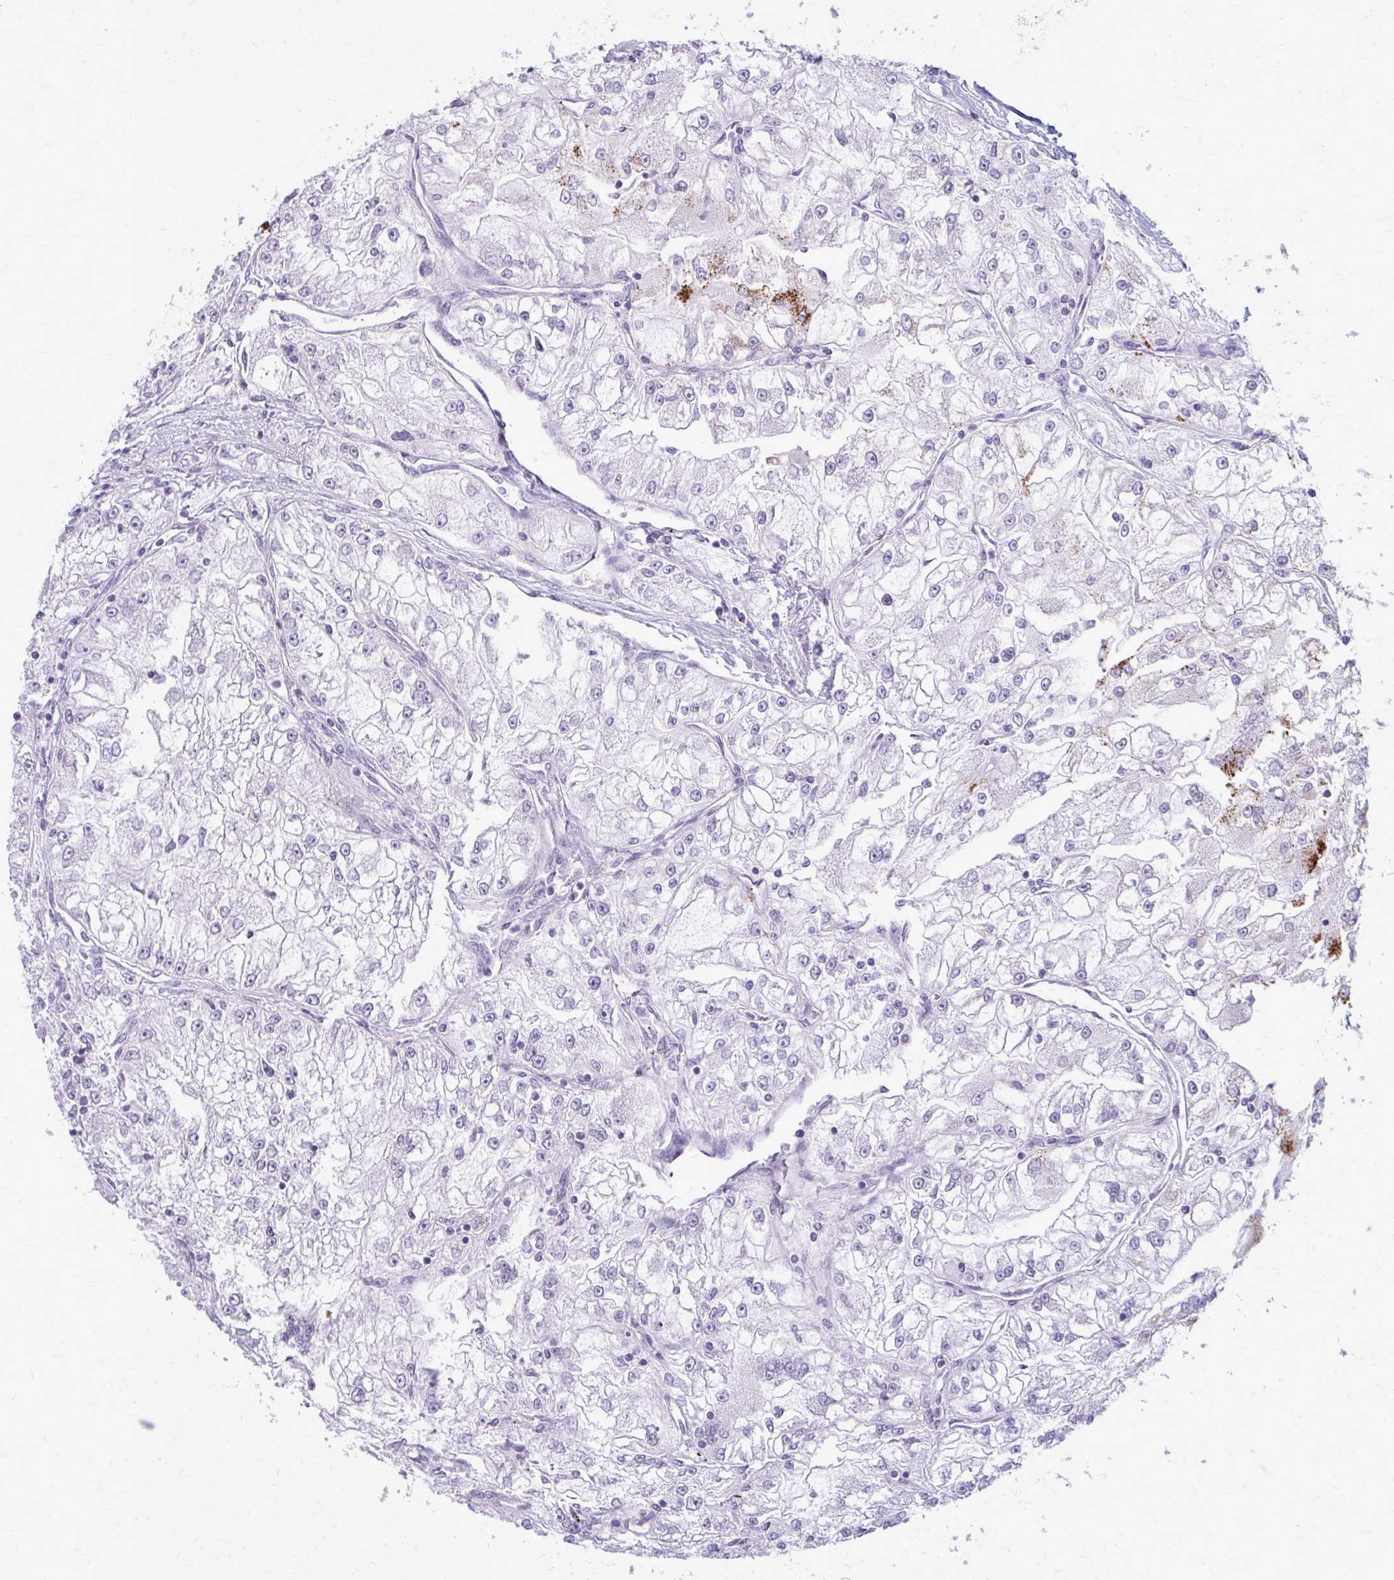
{"staining": {"intensity": "negative", "quantity": "none", "location": "none"}, "tissue": "renal cancer", "cell_type": "Tumor cells", "image_type": "cancer", "snomed": [{"axis": "morphology", "description": "Adenocarcinoma, NOS"}, {"axis": "topography", "description": "Kidney"}], "caption": "DAB (3,3'-diaminobenzidine) immunohistochemical staining of human adenocarcinoma (renal) exhibits no significant positivity in tumor cells.", "gene": "CASQ2", "patient": {"sex": "female", "age": 72}}